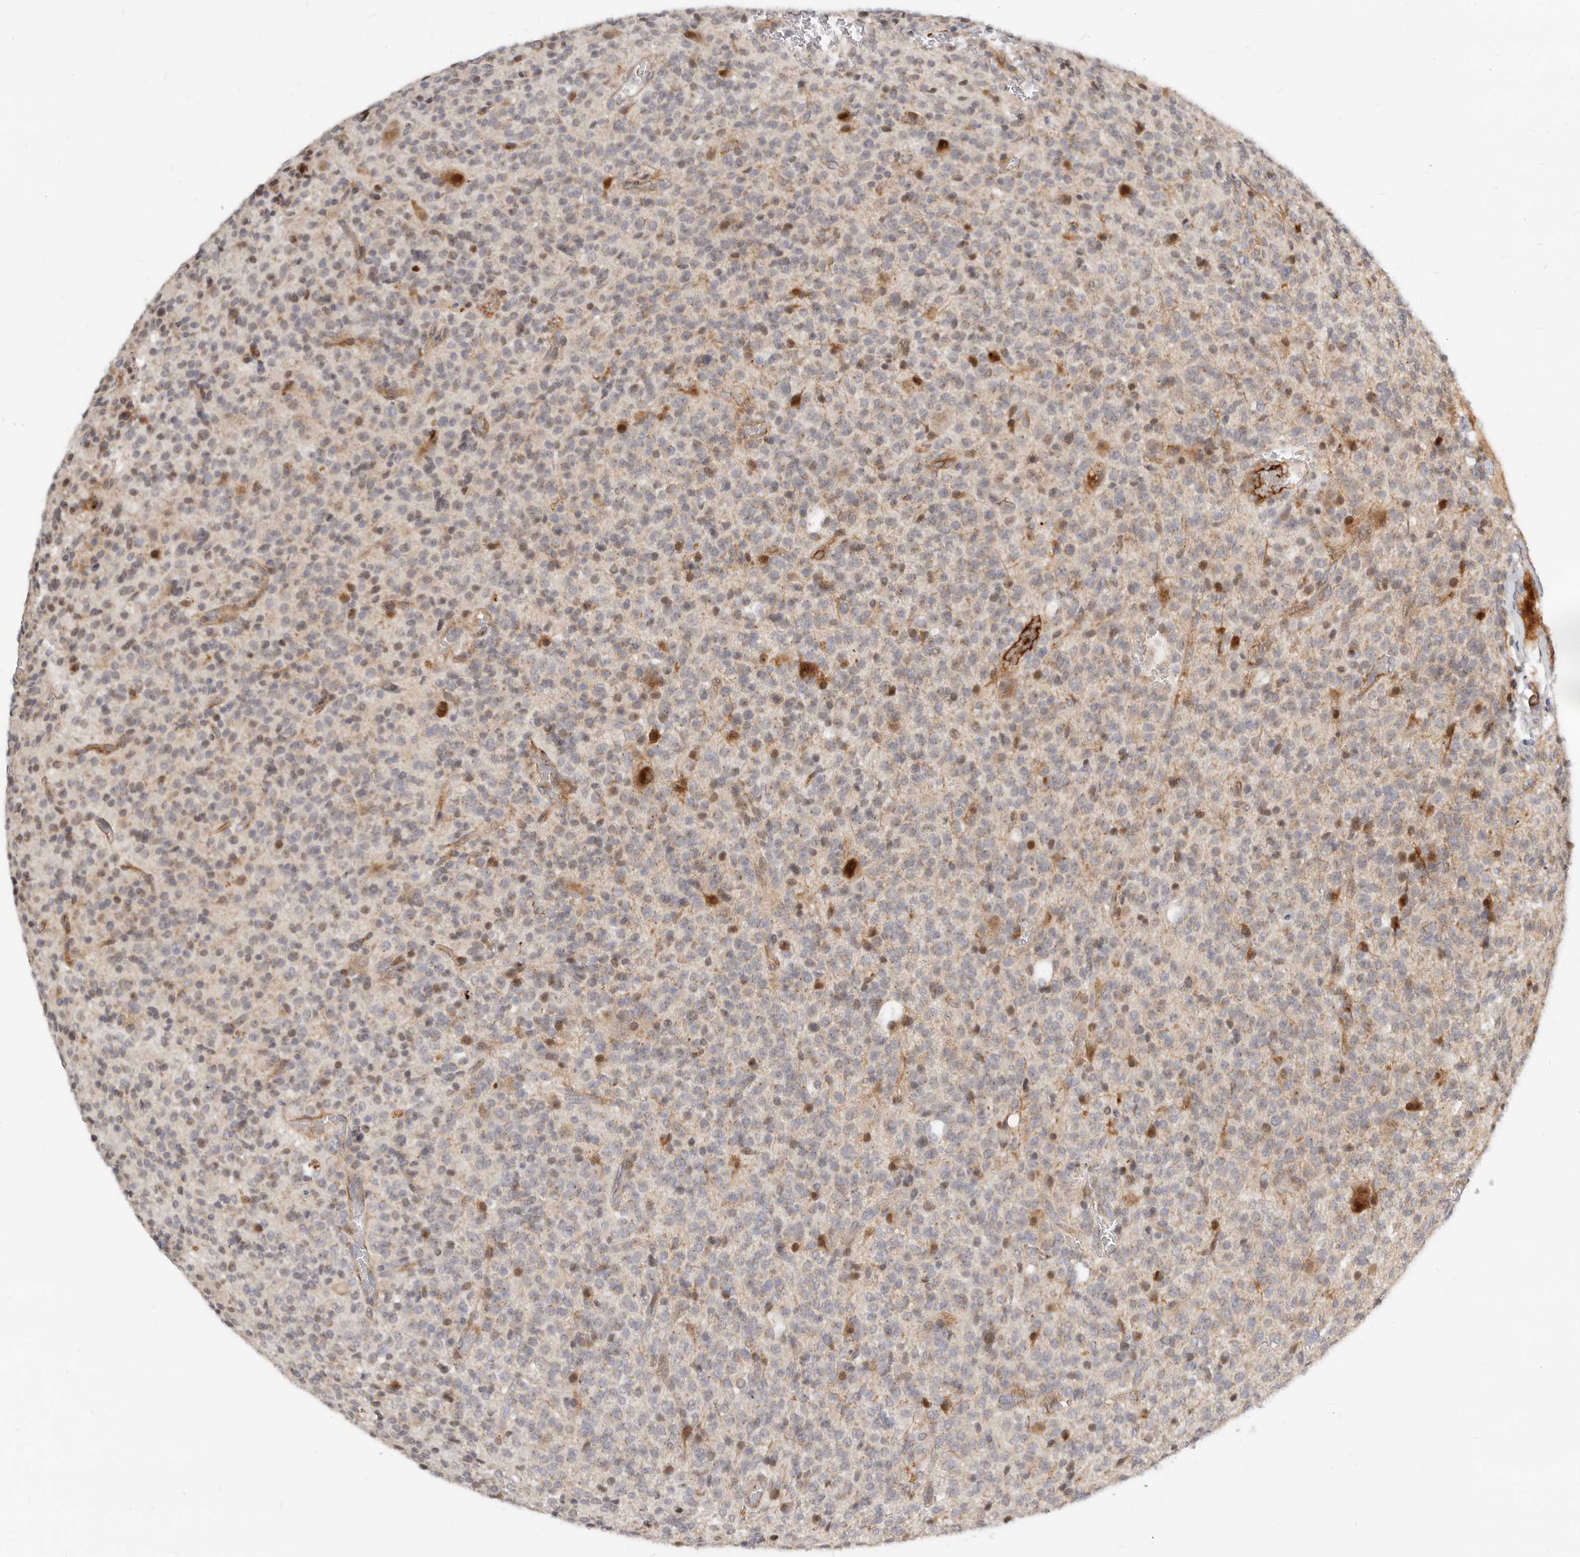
{"staining": {"intensity": "moderate", "quantity": "<25%", "location": "cytoplasmic/membranous"}, "tissue": "glioma", "cell_type": "Tumor cells", "image_type": "cancer", "snomed": [{"axis": "morphology", "description": "Glioma, malignant, High grade"}, {"axis": "topography", "description": "Brain"}], "caption": "High-power microscopy captured an IHC photomicrograph of glioma, revealing moderate cytoplasmic/membranous positivity in about <25% of tumor cells.", "gene": "NPY4R", "patient": {"sex": "male", "age": 34}}